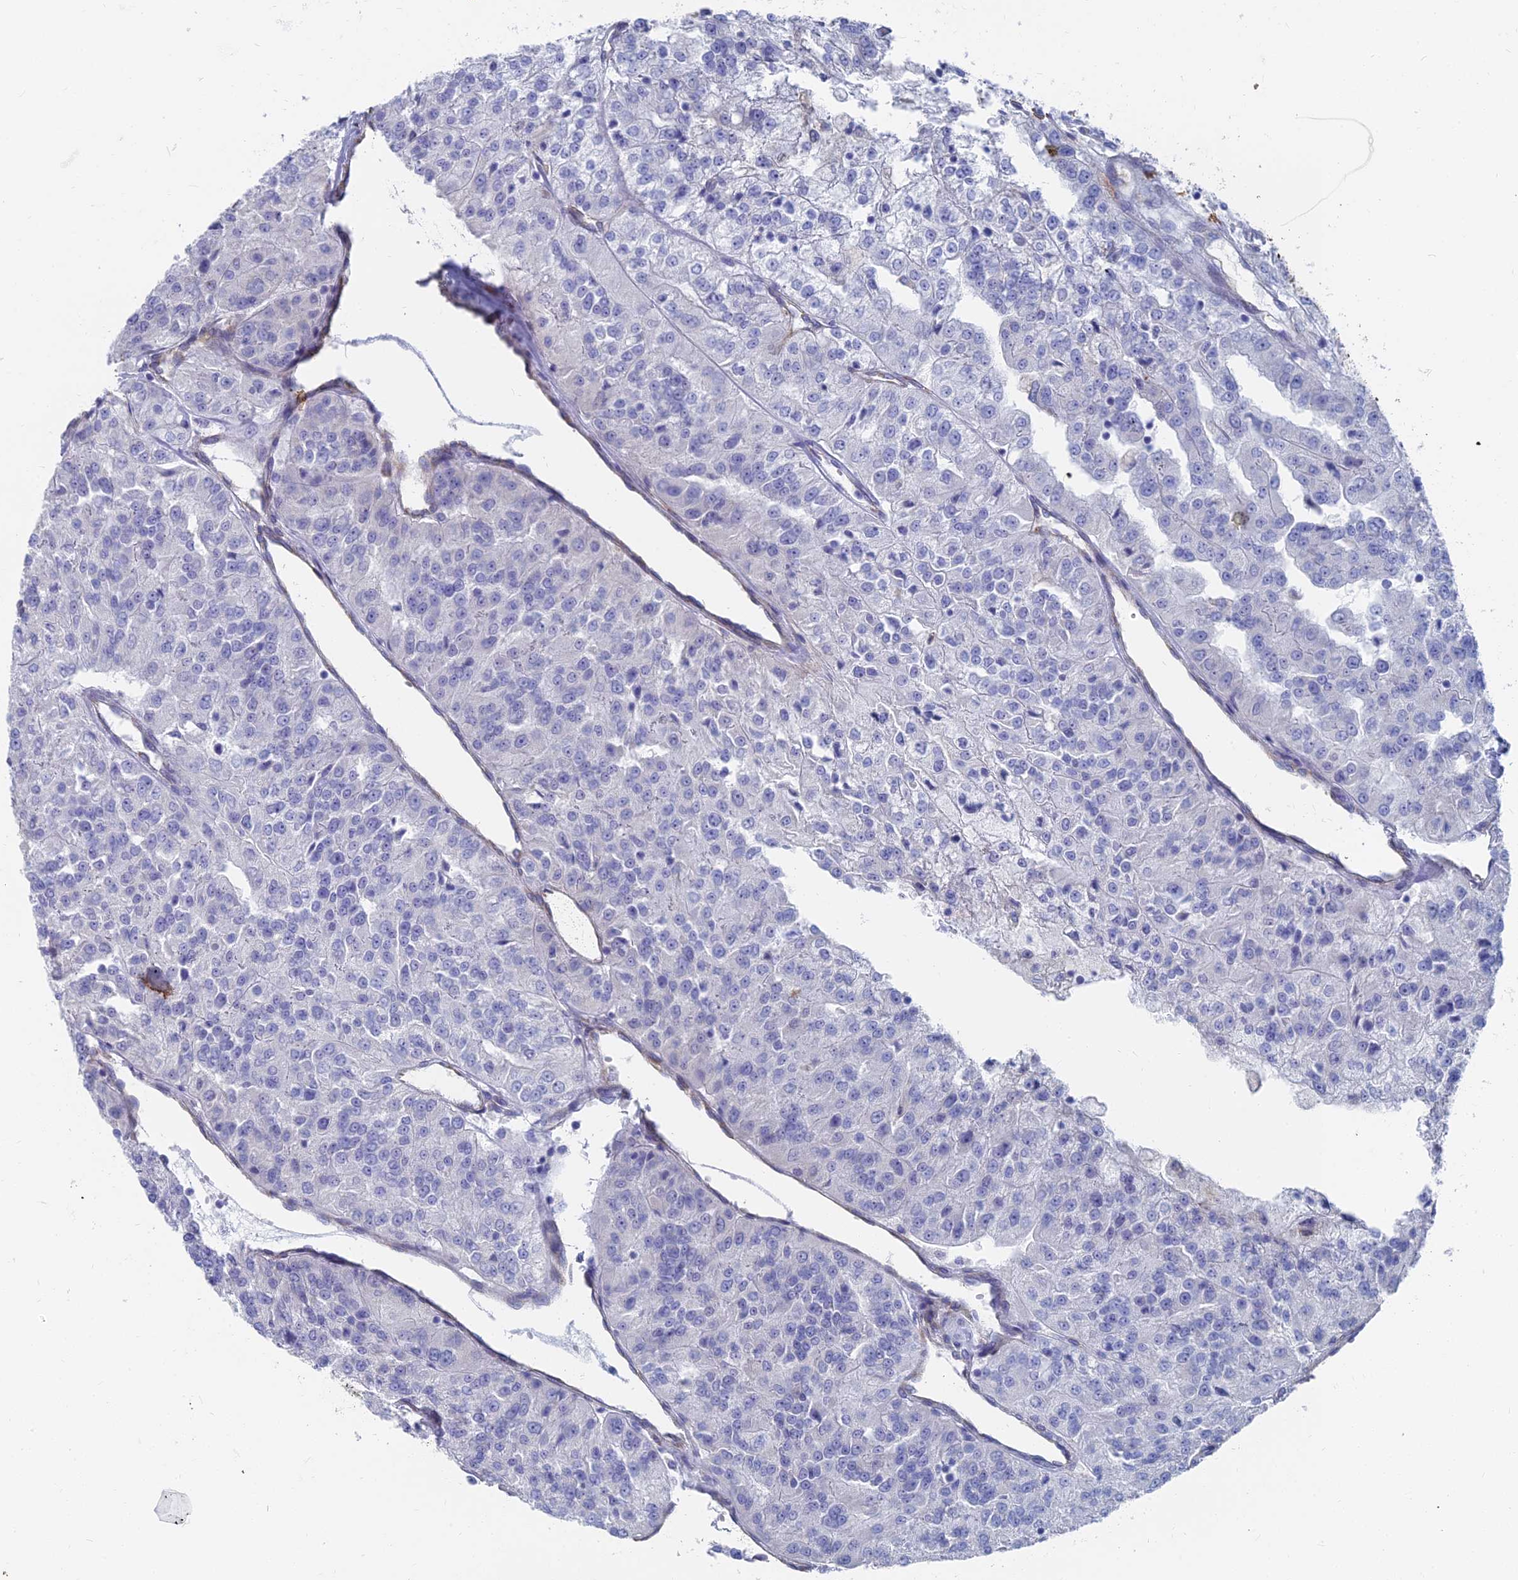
{"staining": {"intensity": "negative", "quantity": "none", "location": "none"}, "tissue": "renal cancer", "cell_type": "Tumor cells", "image_type": "cancer", "snomed": [{"axis": "morphology", "description": "Adenocarcinoma, NOS"}, {"axis": "topography", "description": "Kidney"}], "caption": "There is no significant expression in tumor cells of renal adenocarcinoma.", "gene": "TNNT3", "patient": {"sex": "female", "age": 63}}